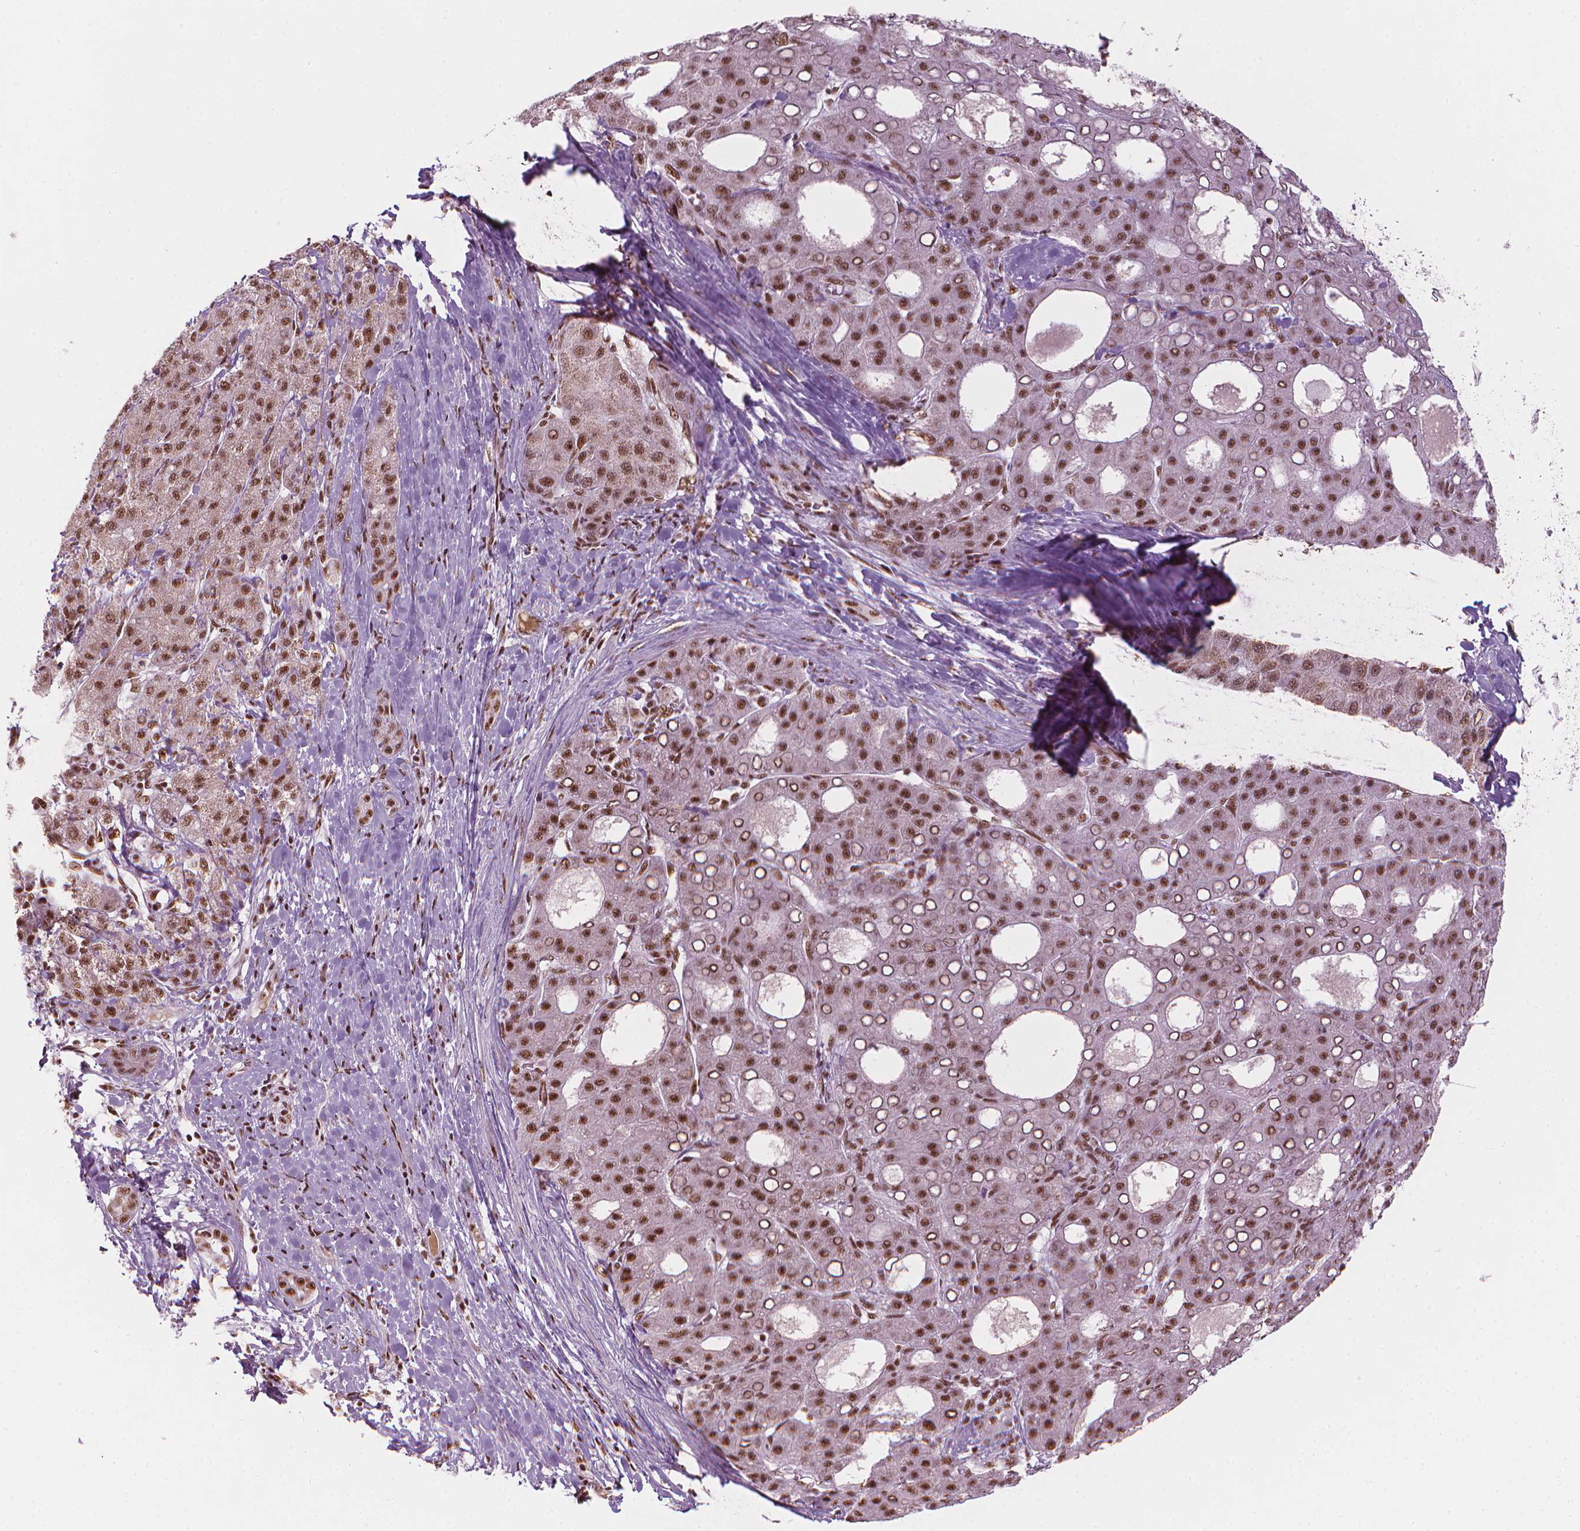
{"staining": {"intensity": "moderate", "quantity": ">75%", "location": "nuclear"}, "tissue": "liver cancer", "cell_type": "Tumor cells", "image_type": "cancer", "snomed": [{"axis": "morphology", "description": "Carcinoma, Hepatocellular, NOS"}, {"axis": "topography", "description": "Liver"}], "caption": "Protein analysis of hepatocellular carcinoma (liver) tissue demonstrates moderate nuclear expression in approximately >75% of tumor cells.", "gene": "ELF2", "patient": {"sex": "male", "age": 65}}